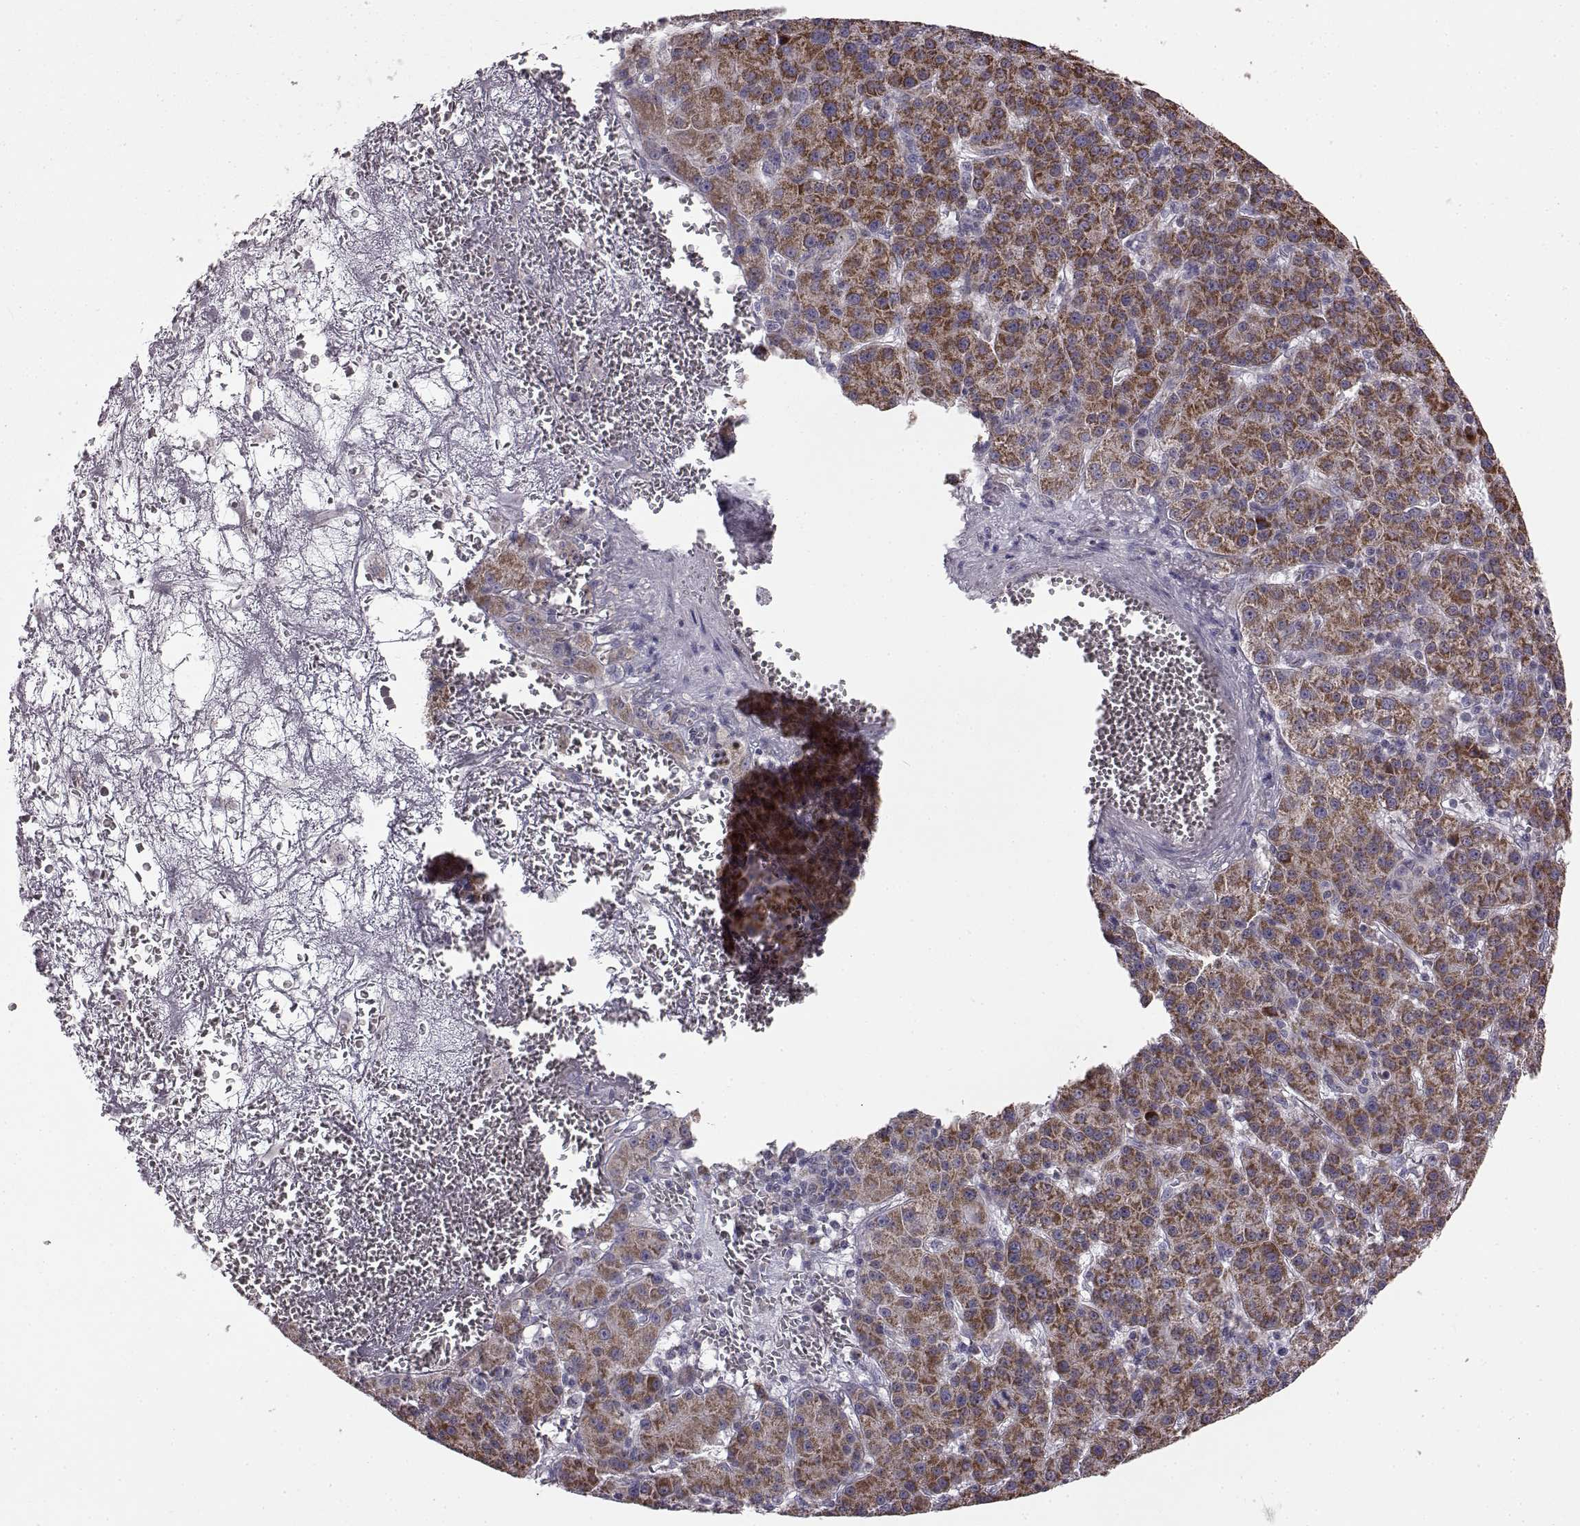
{"staining": {"intensity": "strong", "quantity": ">75%", "location": "cytoplasmic/membranous"}, "tissue": "liver cancer", "cell_type": "Tumor cells", "image_type": "cancer", "snomed": [{"axis": "morphology", "description": "Carcinoma, Hepatocellular, NOS"}, {"axis": "topography", "description": "Liver"}], "caption": "This micrograph demonstrates liver cancer stained with immunohistochemistry (IHC) to label a protein in brown. The cytoplasmic/membranous of tumor cells show strong positivity for the protein. Nuclei are counter-stained blue.", "gene": "FAM8A1", "patient": {"sex": "female", "age": 60}}